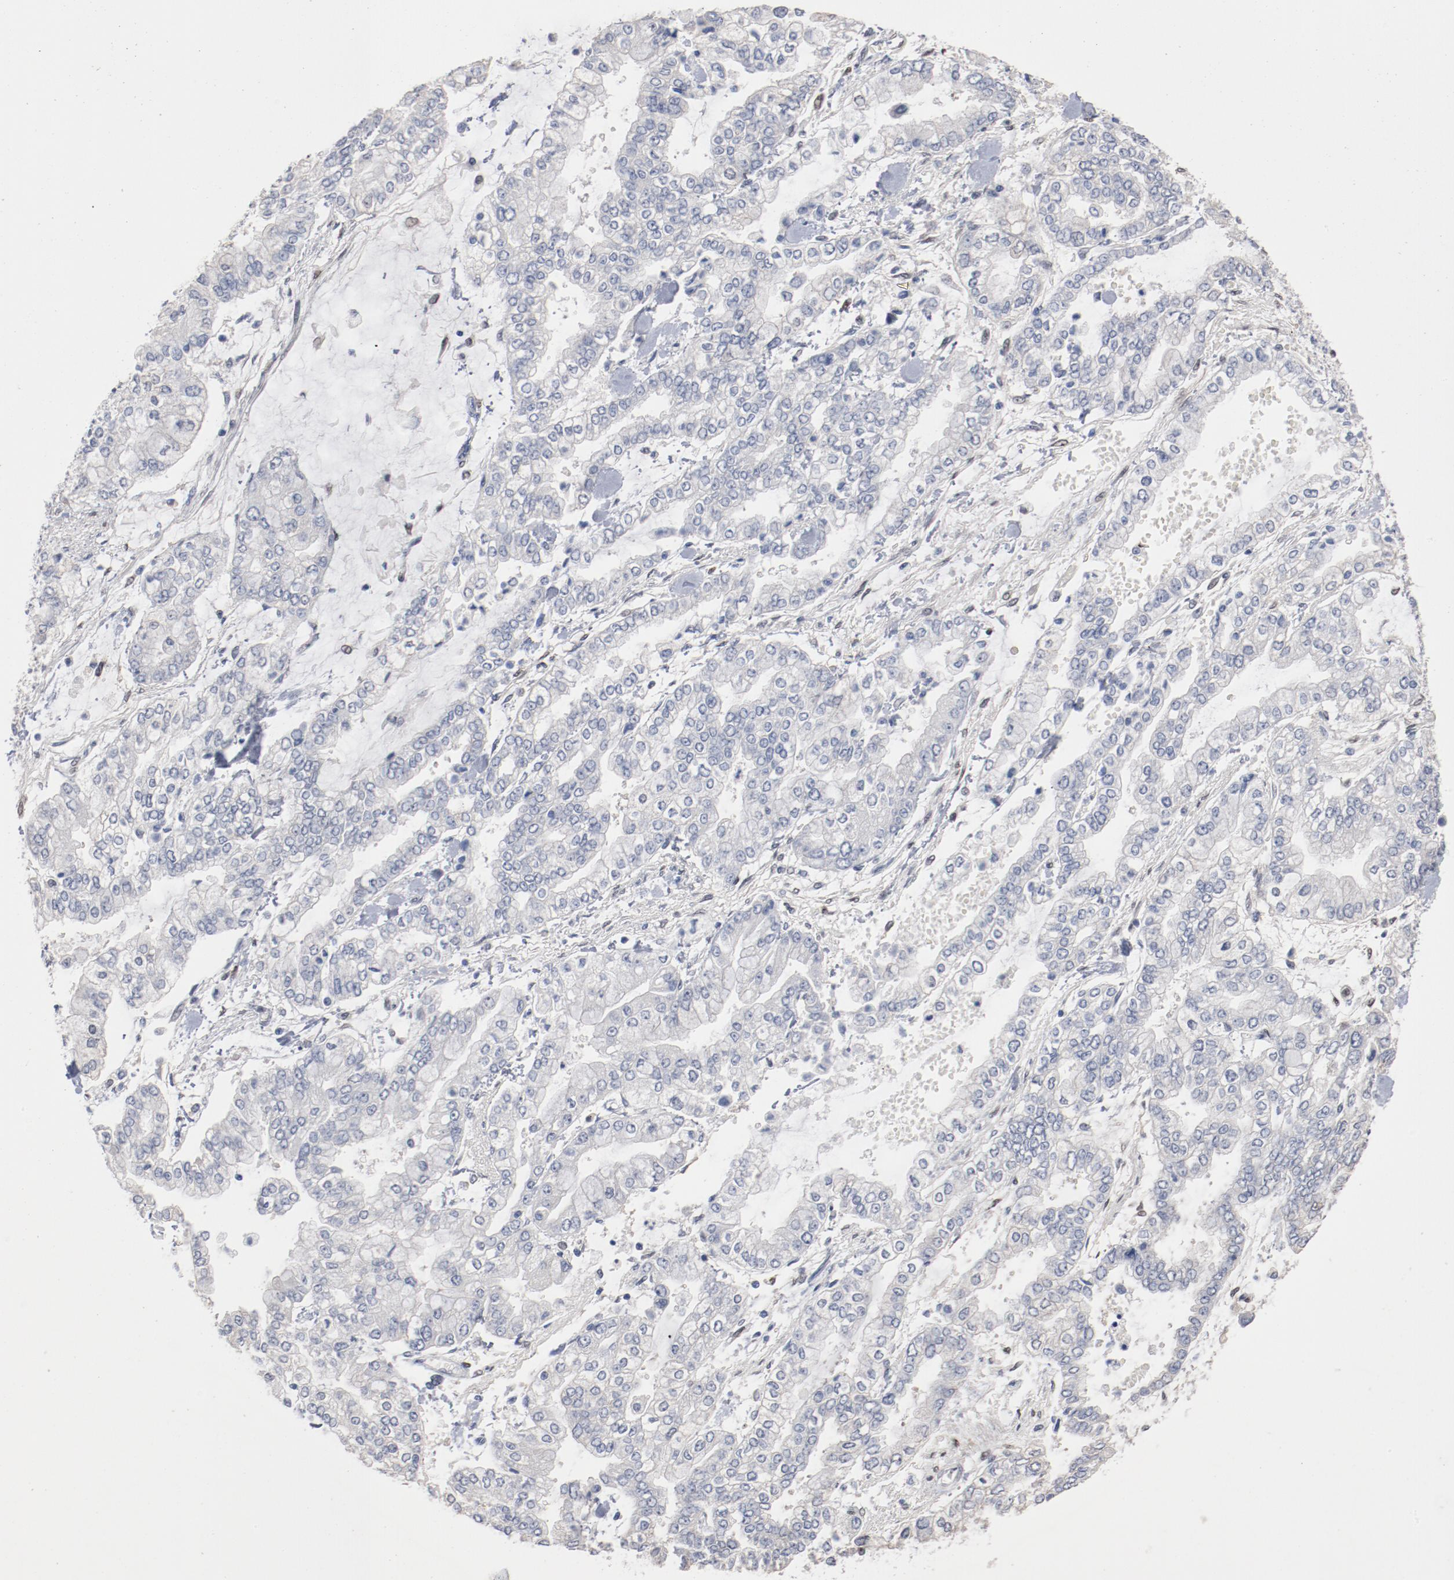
{"staining": {"intensity": "negative", "quantity": "none", "location": "none"}, "tissue": "stomach cancer", "cell_type": "Tumor cells", "image_type": "cancer", "snomed": [{"axis": "morphology", "description": "Normal tissue, NOS"}, {"axis": "morphology", "description": "Adenocarcinoma, NOS"}, {"axis": "topography", "description": "Stomach, upper"}, {"axis": "topography", "description": "Stomach"}], "caption": "Immunohistochemistry of stomach cancer (adenocarcinoma) displays no positivity in tumor cells.", "gene": "ZEB2", "patient": {"sex": "male", "age": 76}}